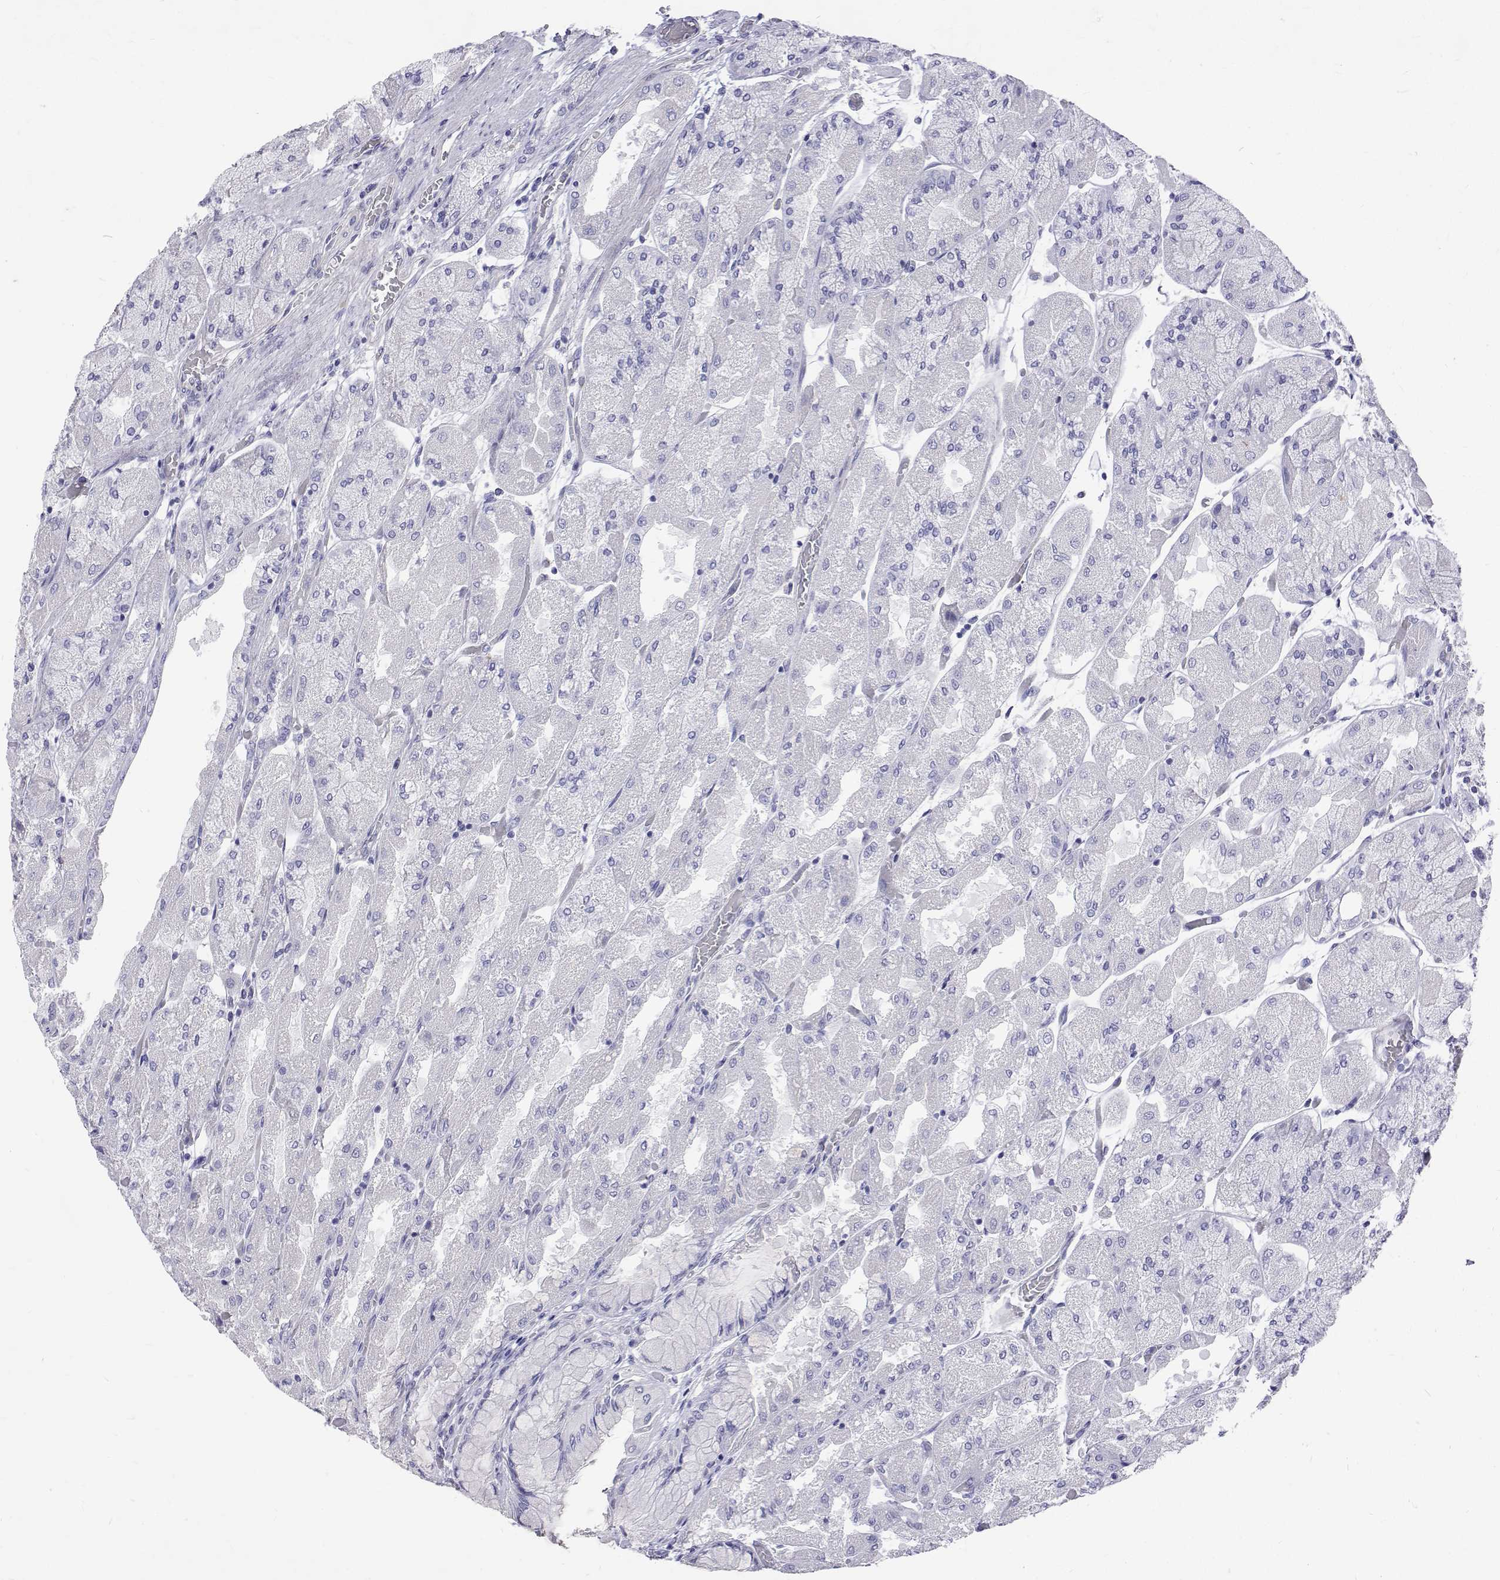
{"staining": {"intensity": "negative", "quantity": "none", "location": "none"}, "tissue": "stomach", "cell_type": "Glandular cells", "image_type": "normal", "snomed": [{"axis": "morphology", "description": "Normal tissue, NOS"}, {"axis": "topography", "description": "Stomach"}], "caption": "Immunohistochemistry image of benign stomach: stomach stained with DAB (3,3'-diaminobenzidine) reveals no significant protein staining in glandular cells.", "gene": "OPRPN", "patient": {"sex": "female", "age": 61}}